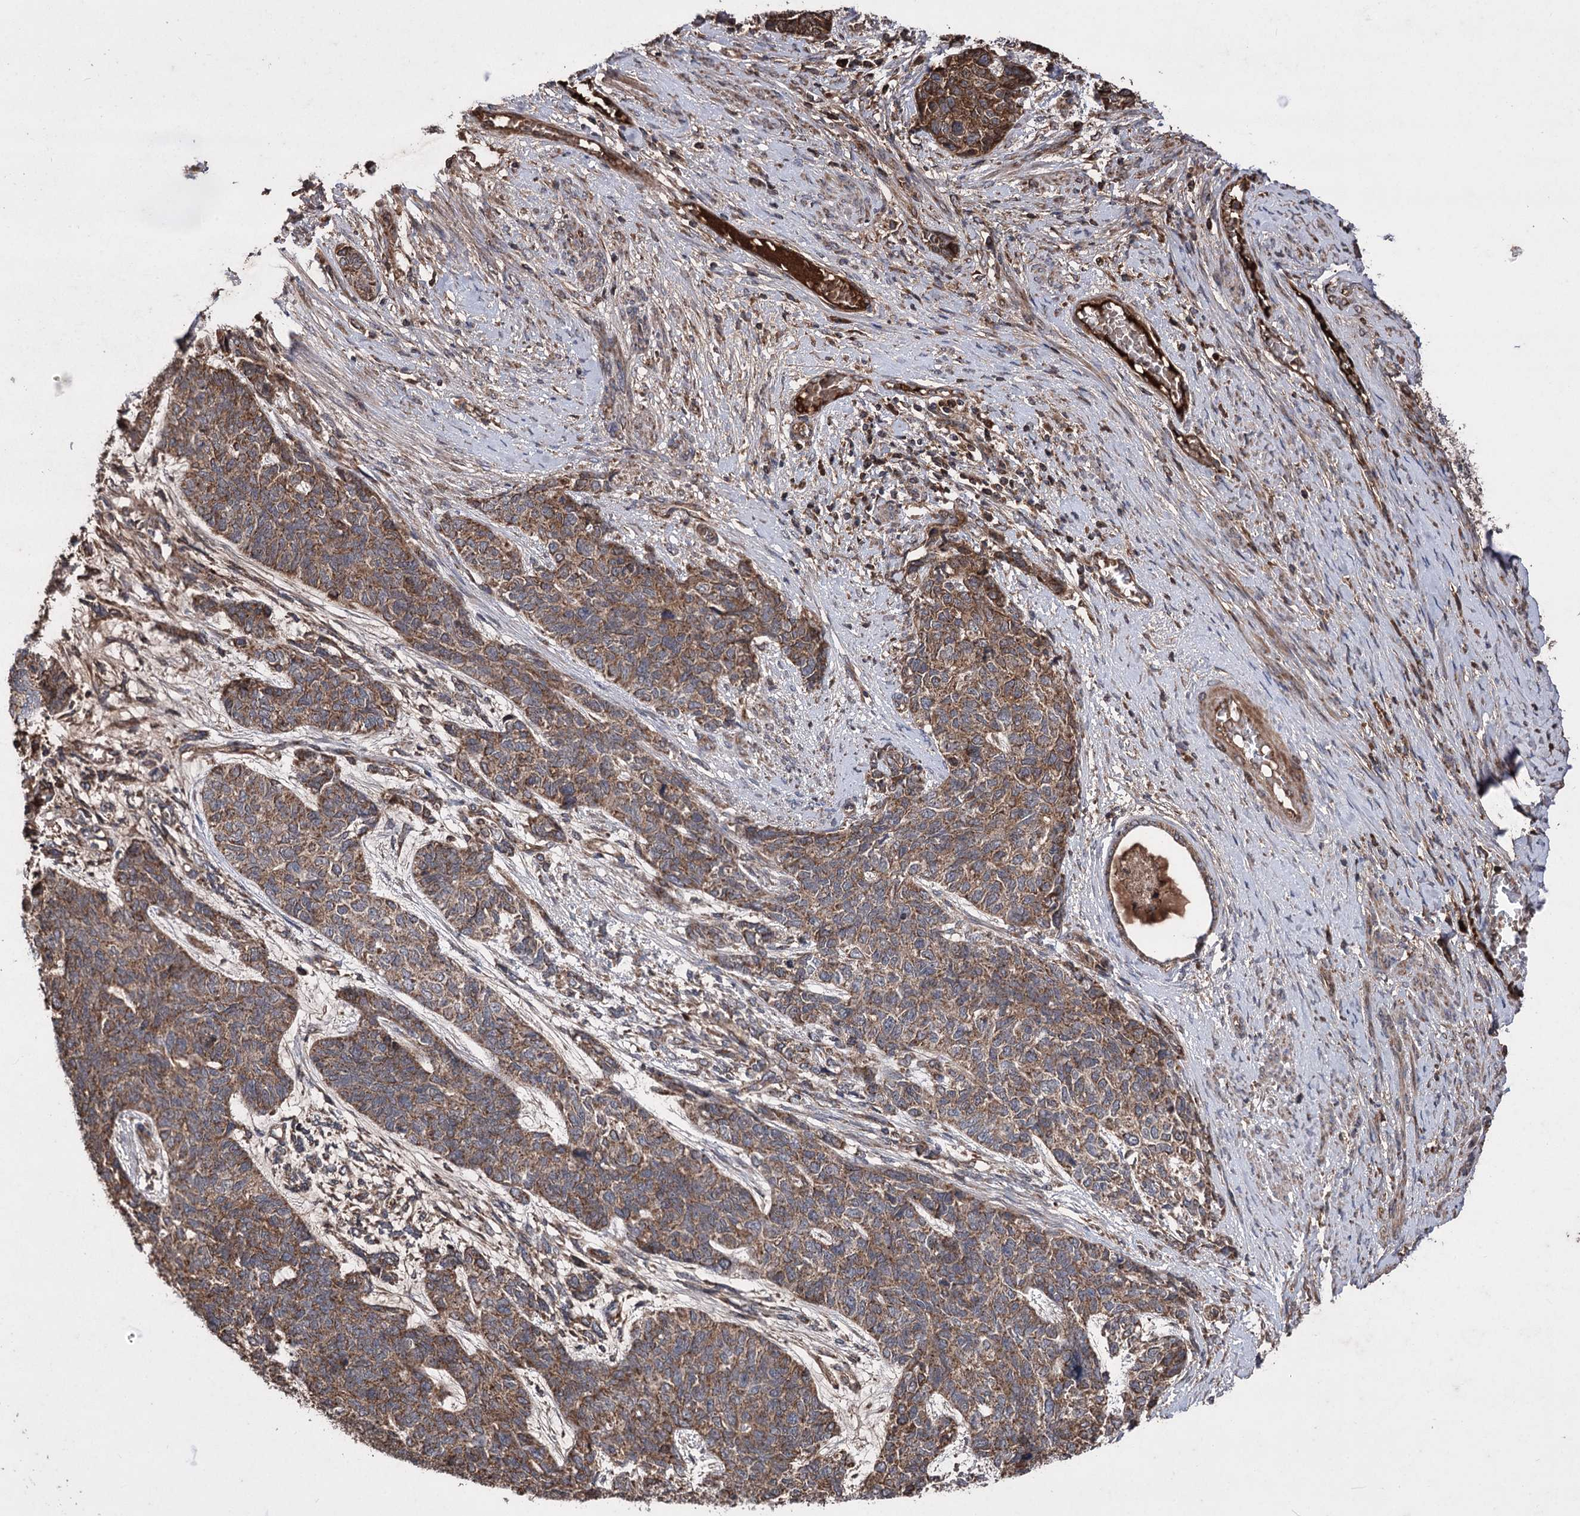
{"staining": {"intensity": "strong", "quantity": ">75%", "location": "cytoplasmic/membranous"}, "tissue": "cervical cancer", "cell_type": "Tumor cells", "image_type": "cancer", "snomed": [{"axis": "morphology", "description": "Squamous cell carcinoma, NOS"}, {"axis": "topography", "description": "Cervix"}], "caption": "Immunohistochemistry (IHC) of cervical cancer (squamous cell carcinoma) demonstrates high levels of strong cytoplasmic/membranous staining in about >75% of tumor cells.", "gene": "RASSF3", "patient": {"sex": "female", "age": 63}}